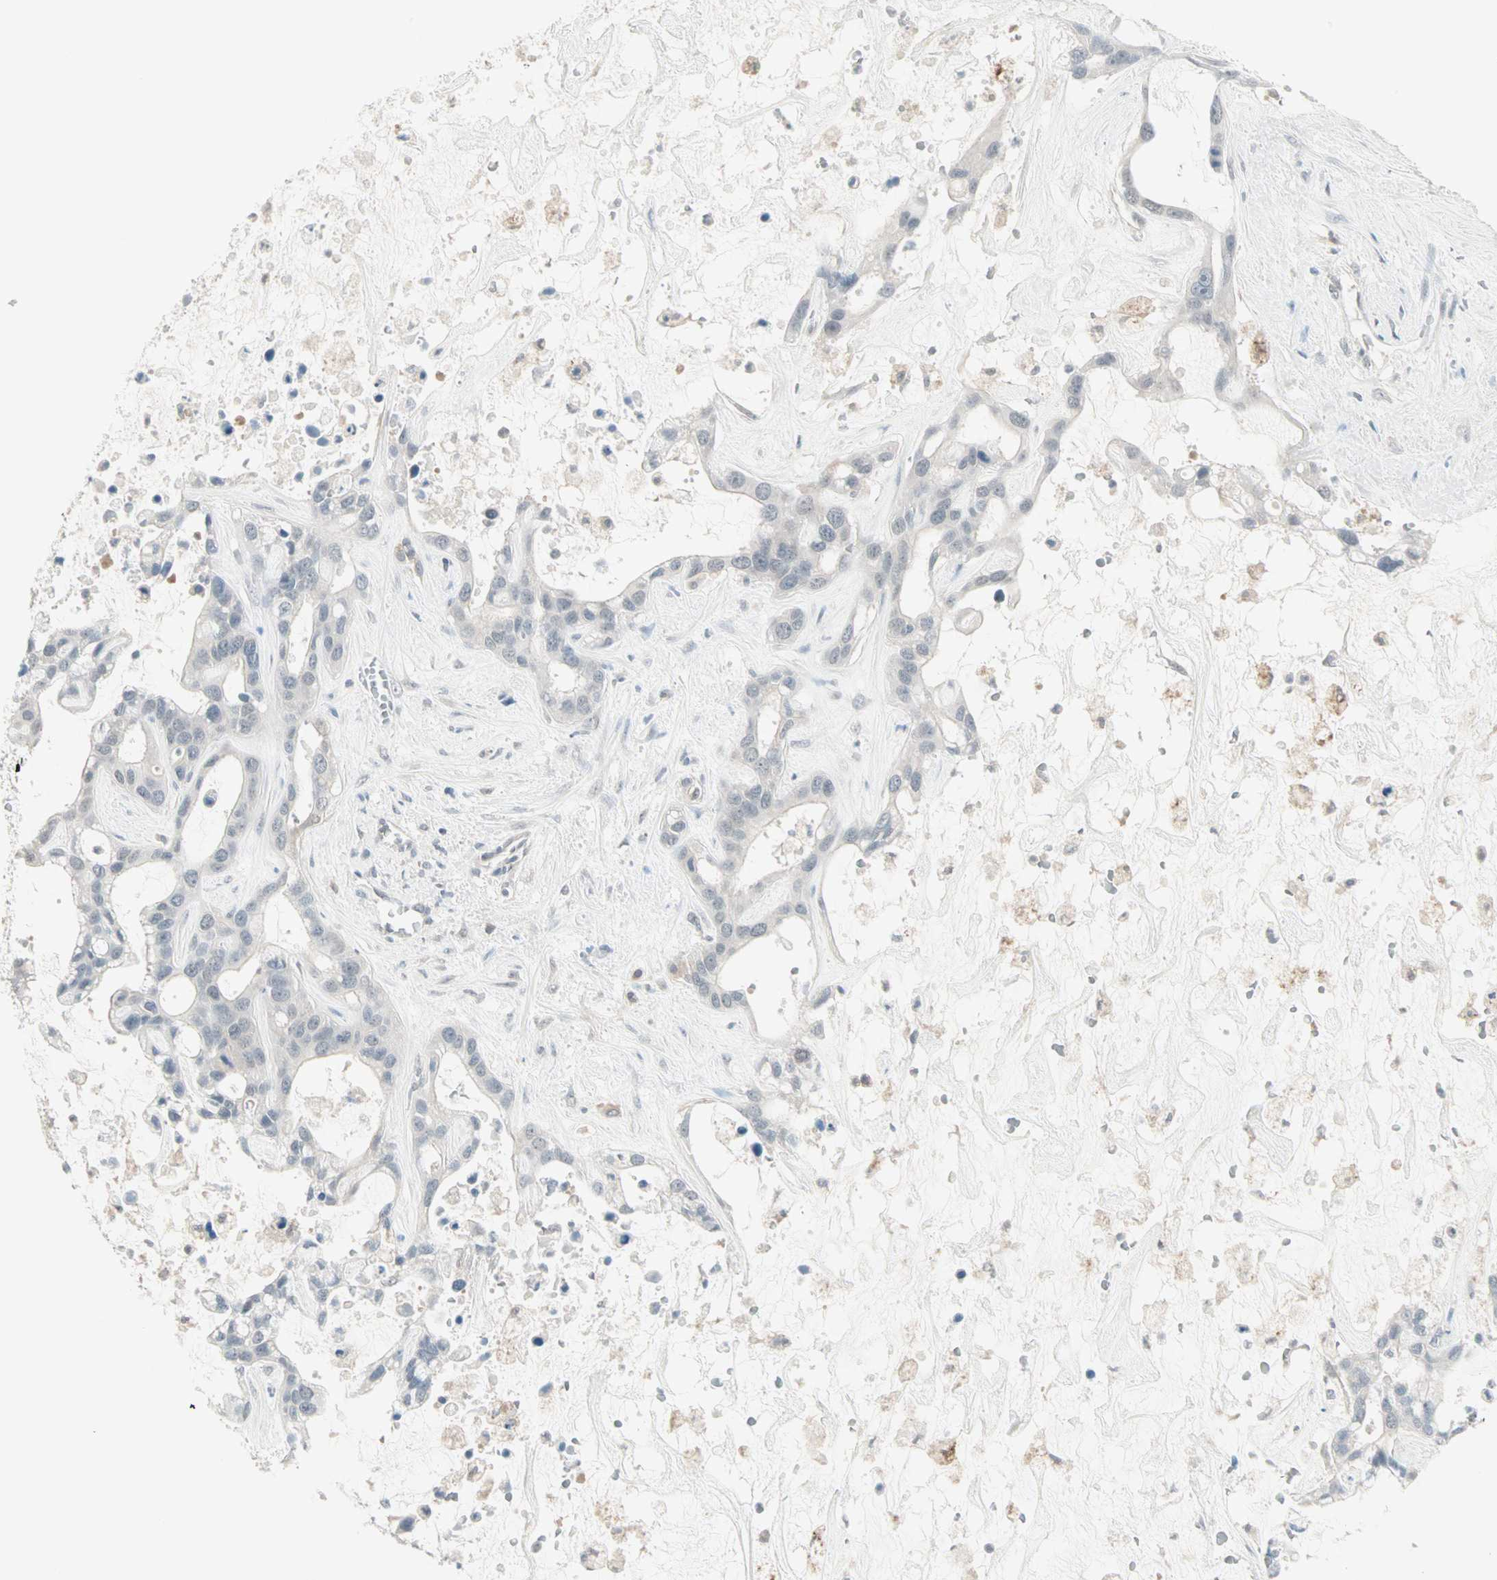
{"staining": {"intensity": "negative", "quantity": "none", "location": "none"}, "tissue": "liver cancer", "cell_type": "Tumor cells", "image_type": "cancer", "snomed": [{"axis": "morphology", "description": "Cholangiocarcinoma"}, {"axis": "topography", "description": "Liver"}], "caption": "Tumor cells are negative for brown protein staining in liver cancer.", "gene": "PTPA", "patient": {"sex": "female", "age": 65}}